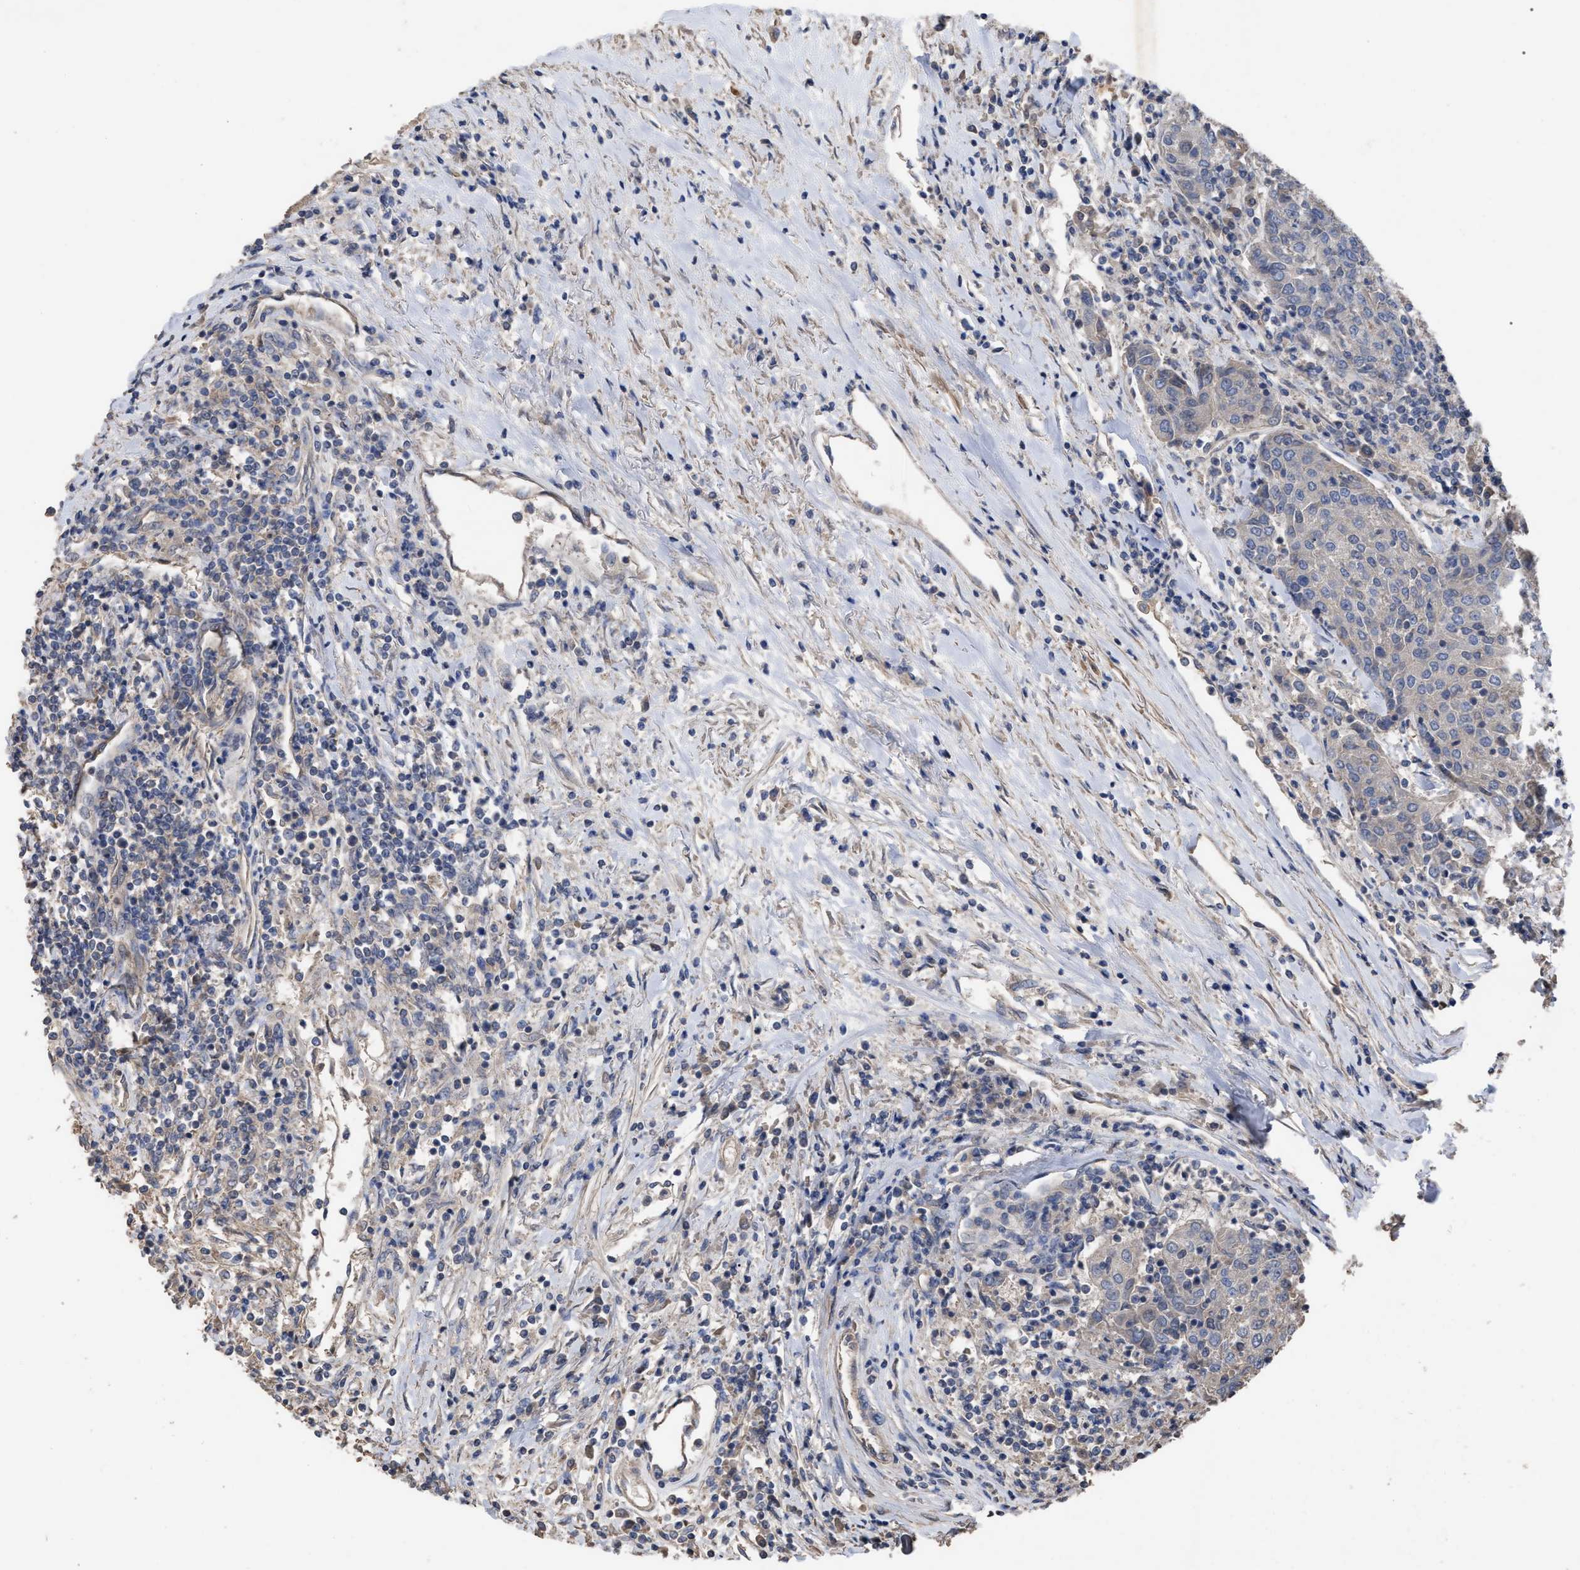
{"staining": {"intensity": "negative", "quantity": "none", "location": "none"}, "tissue": "urothelial cancer", "cell_type": "Tumor cells", "image_type": "cancer", "snomed": [{"axis": "morphology", "description": "Urothelial carcinoma, High grade"}, {"axis": "topography", "description": "Urinary bladder"}], "caption": "IHC of human high-grade urothelial carcinoma displays no staining in tumor cells.", "gene": "BTN2A1", "patient": {"sex": "female", "age": 85}}